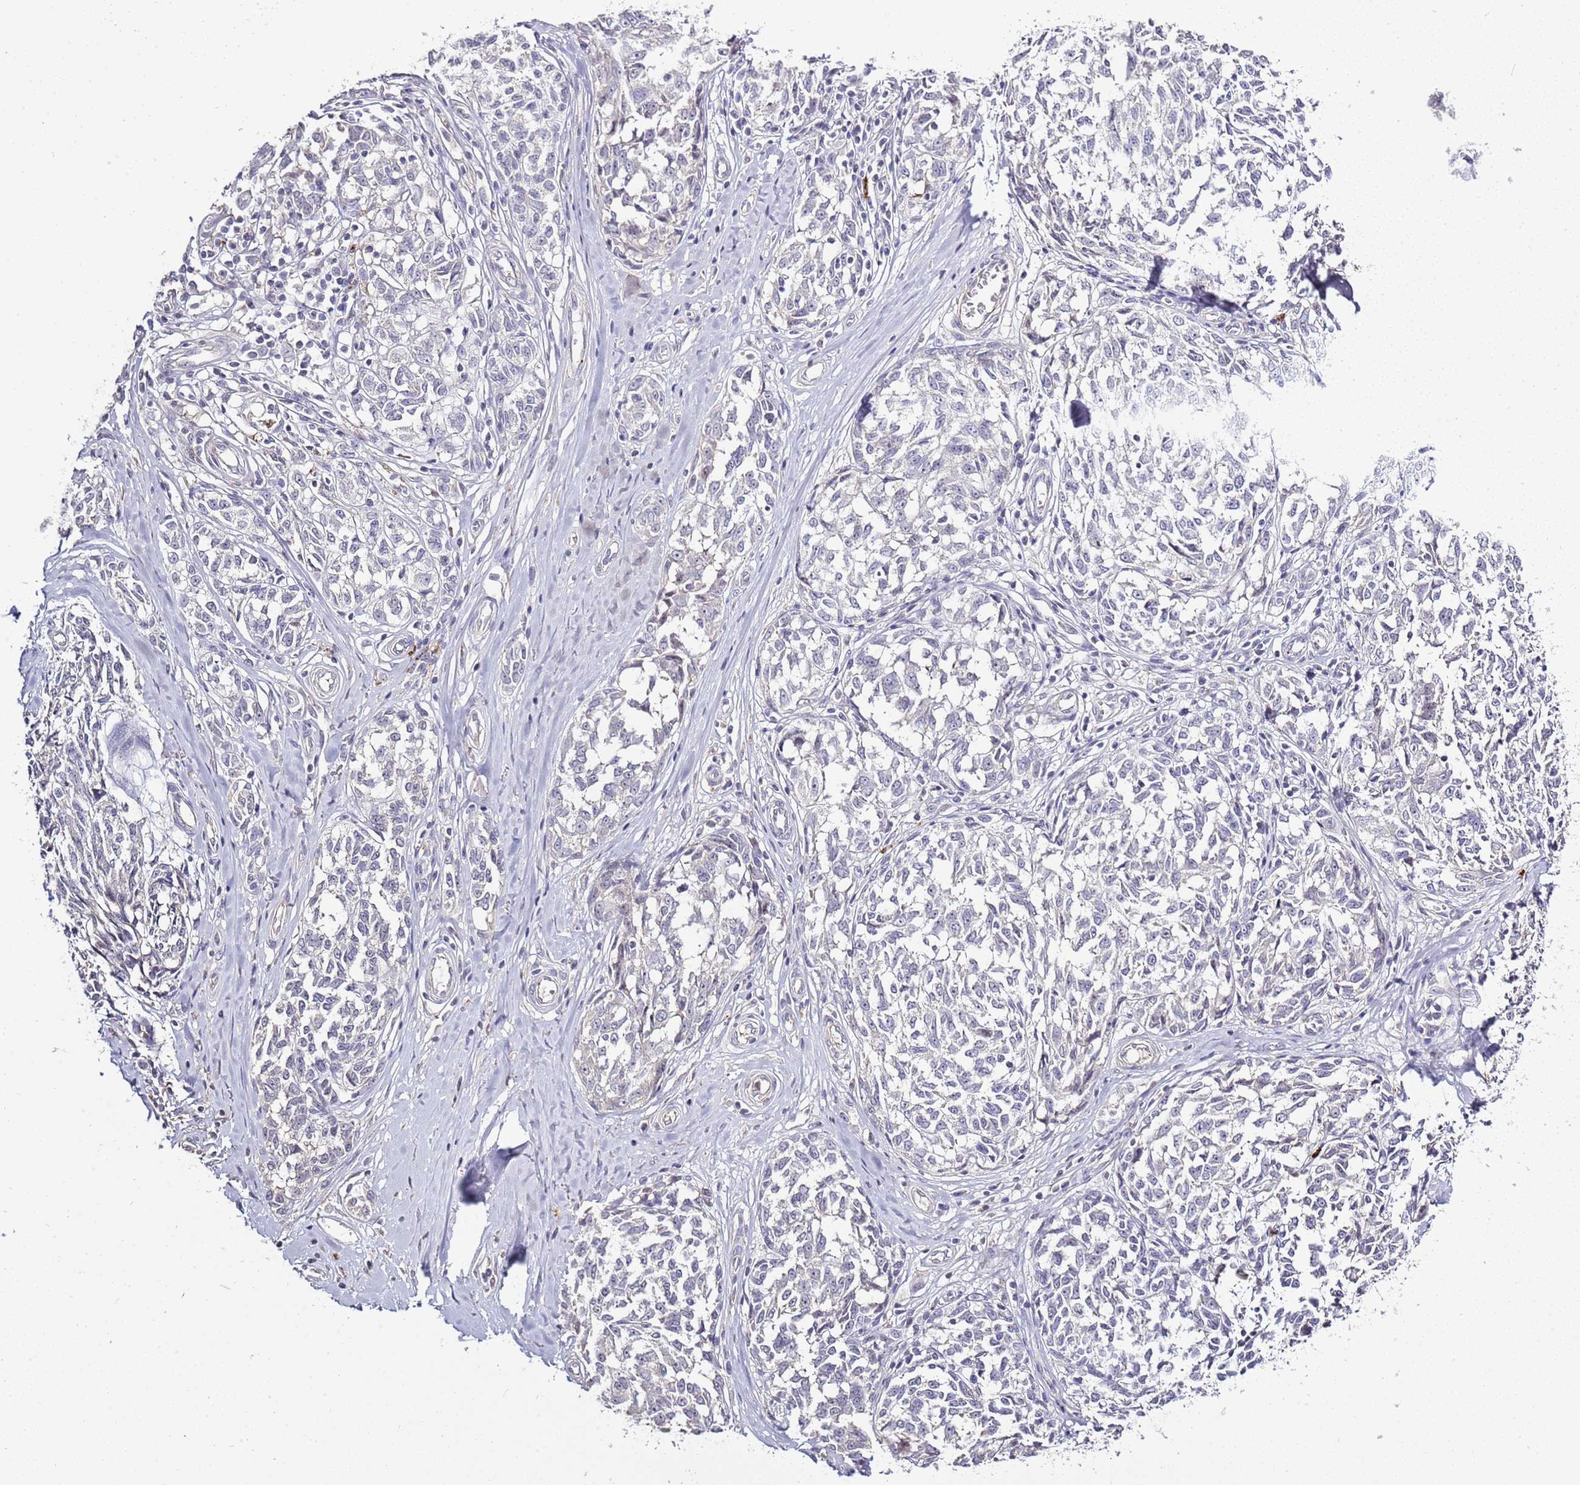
{"staining": {"intensity": "negative", "quantity": "none", "location": "none"}, "tissue": "melanoma", "cell_type": "Tumor cells", "image_type": "cancer", "snomed": [{"axis": "morphology", "description": "Normal tissue, NOS"}, {"axis": "morphology", "description": "Malignant melanoma, NOS"}, {"axis": "topography", "description": "Skin"}], "caption": "Immunohistochemistry (IHC) micrograph of melanoma stained for a protein (brown), which demonstrates no expression in tumor cells.", "gene": "P2RY13", "patient": {"sex": "female", "age": 64}}